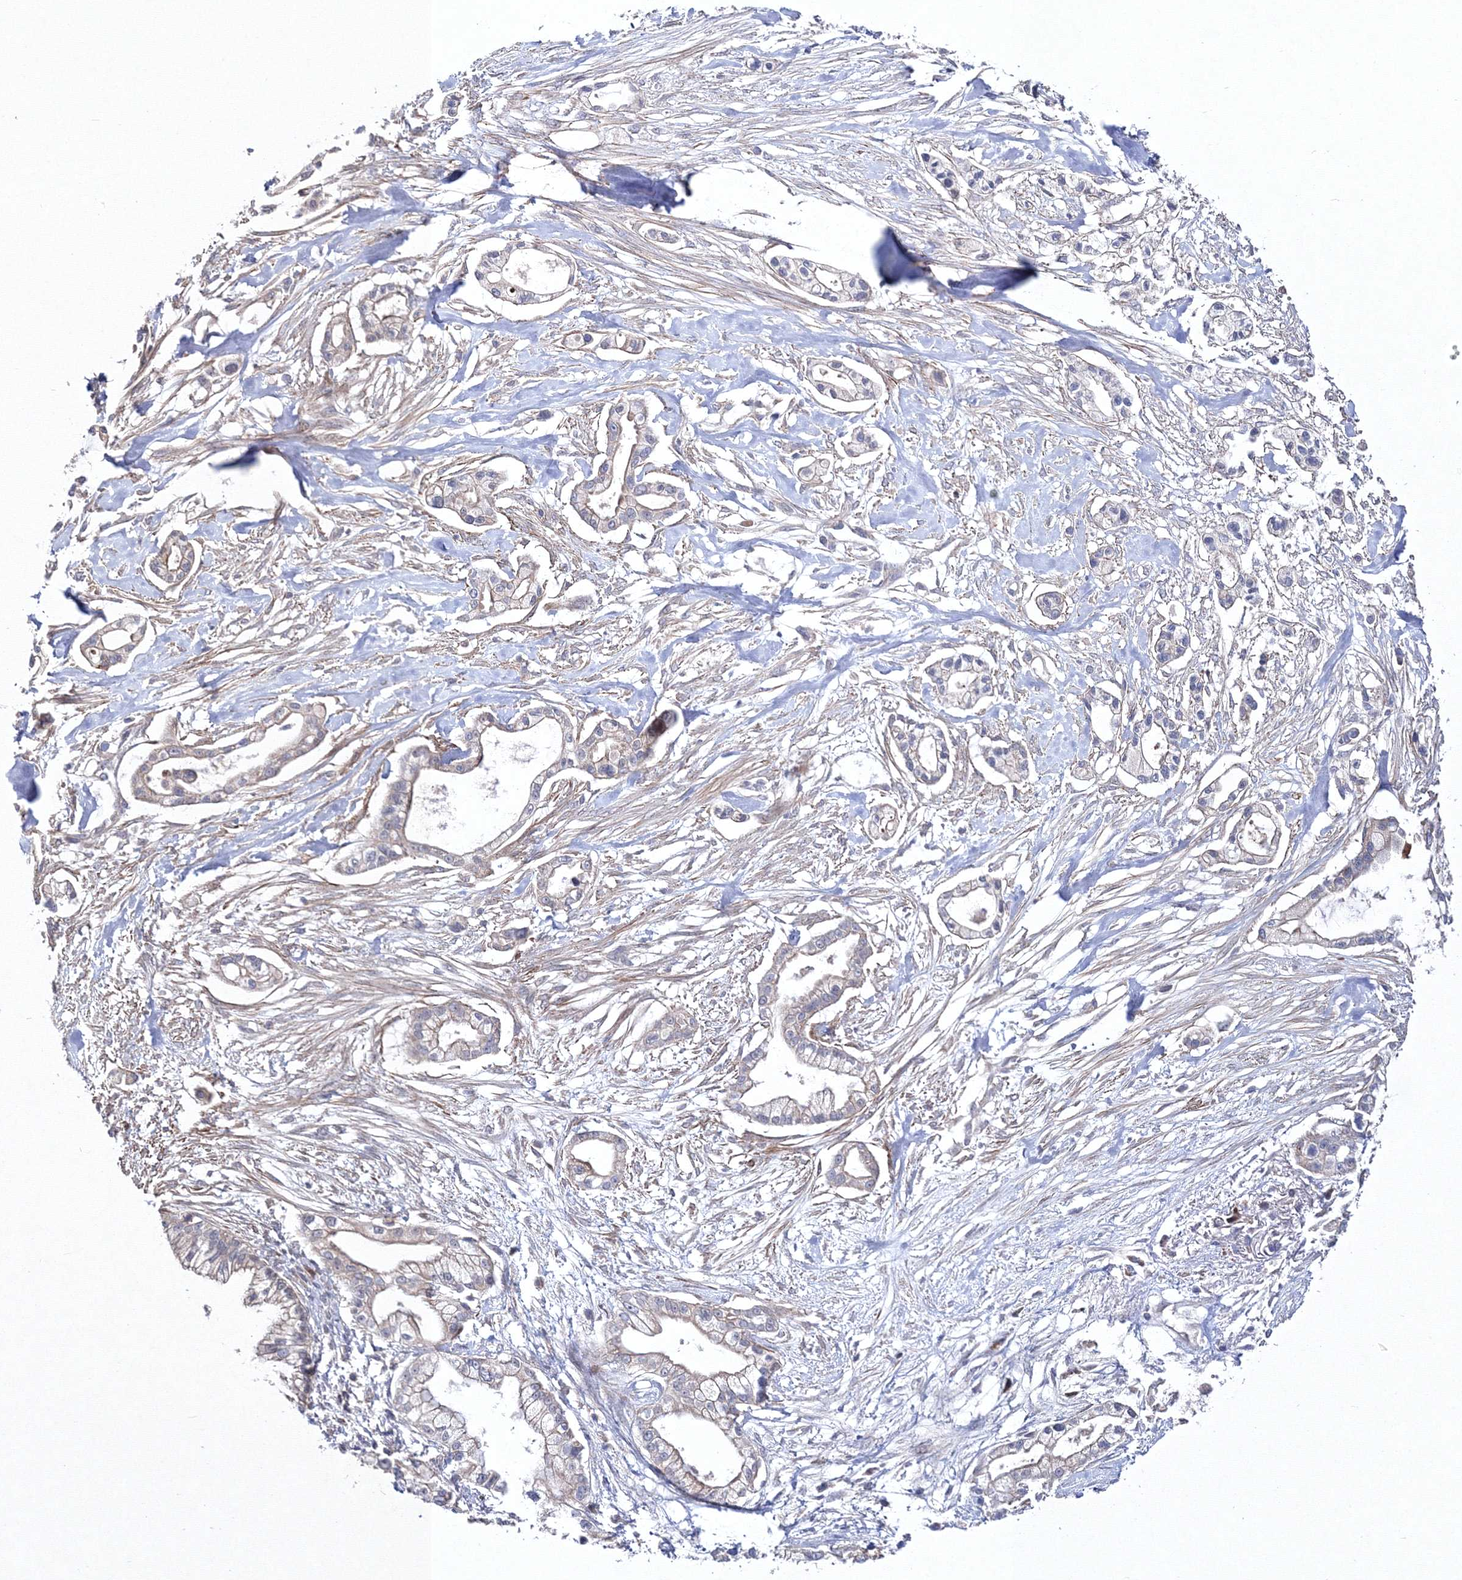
{"staining": {"intensity": "negative", "quantity": "none", "location": "none"}, "tissue": "pancreatic cancer", "cell_type": "Tumor cells", "image_type": "cancer", "snomed": [{"axis": "morphology", "description": "Adenocarcinoma, NOS"}, {"axis": "topography", "description": "Pancreas"}], "caption": "An image of pancreatic cancer stained for a protein shows no brown staining in tumor cells.", "gene": "PPP2R2B", "patient": {"sex": "male", "age": 68}}